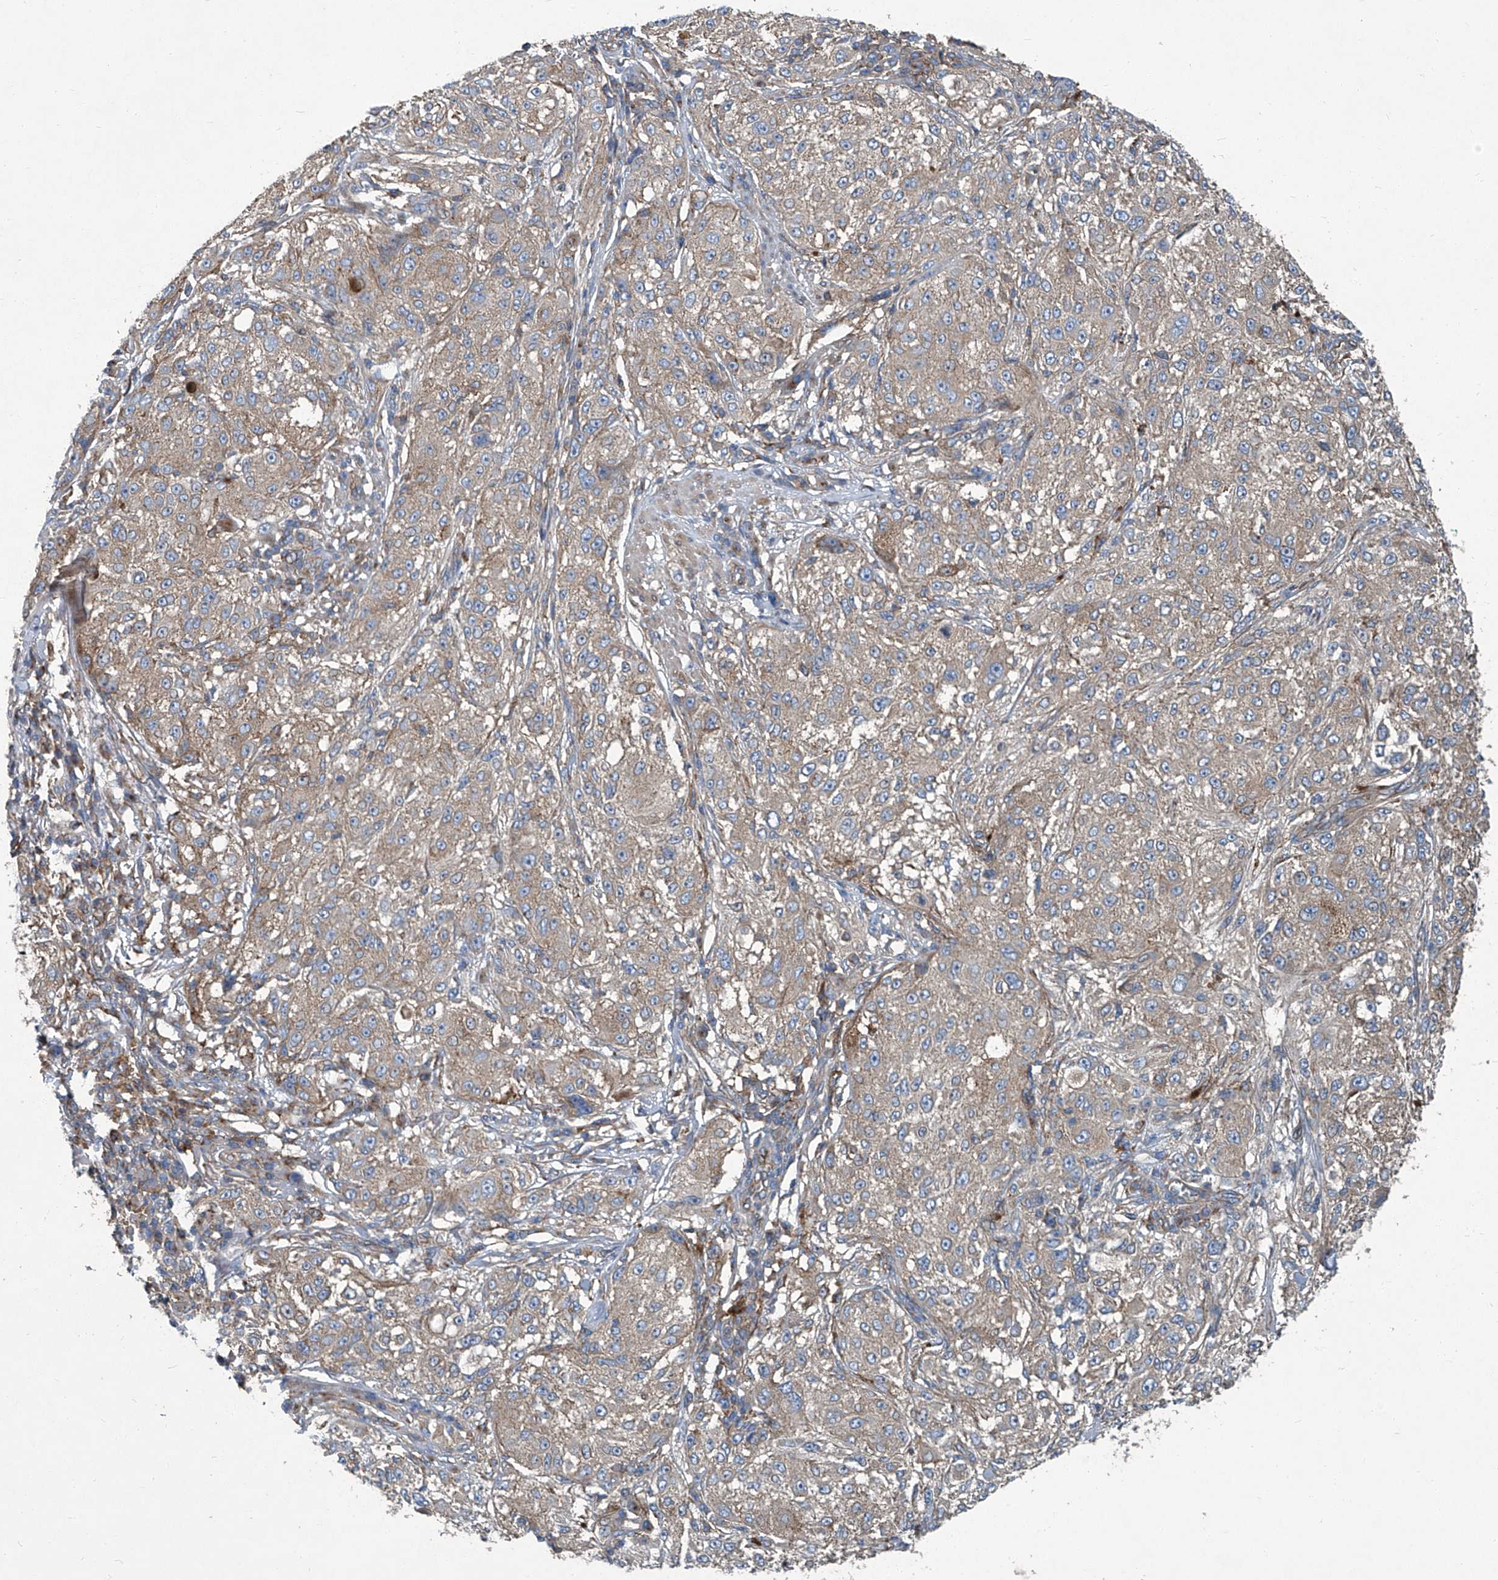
{"staining": {"intensity": "weak", "quantity": "25%-75%", "location": "cytoplasmic/membranous"}, "tissue": "melanoma", "cell_type": "Tumor cells", "image_type": "cancer", "snomed": [{"axis": "morphology", "description": "Necrosis, NOS"}, {"axis": "morphology", "description": "Malignant melanoma, NOS"}, {"axis": "topography", "description": "Skin"}], "caption": "Malignant melanoma was stained to show a protein in brown. There is low levels of weak cytoplasmic/membranous staining in about 25%-75% of tumor cells.", "gene": "PIGH", "patient": {"sex": "female", "age": 87}}